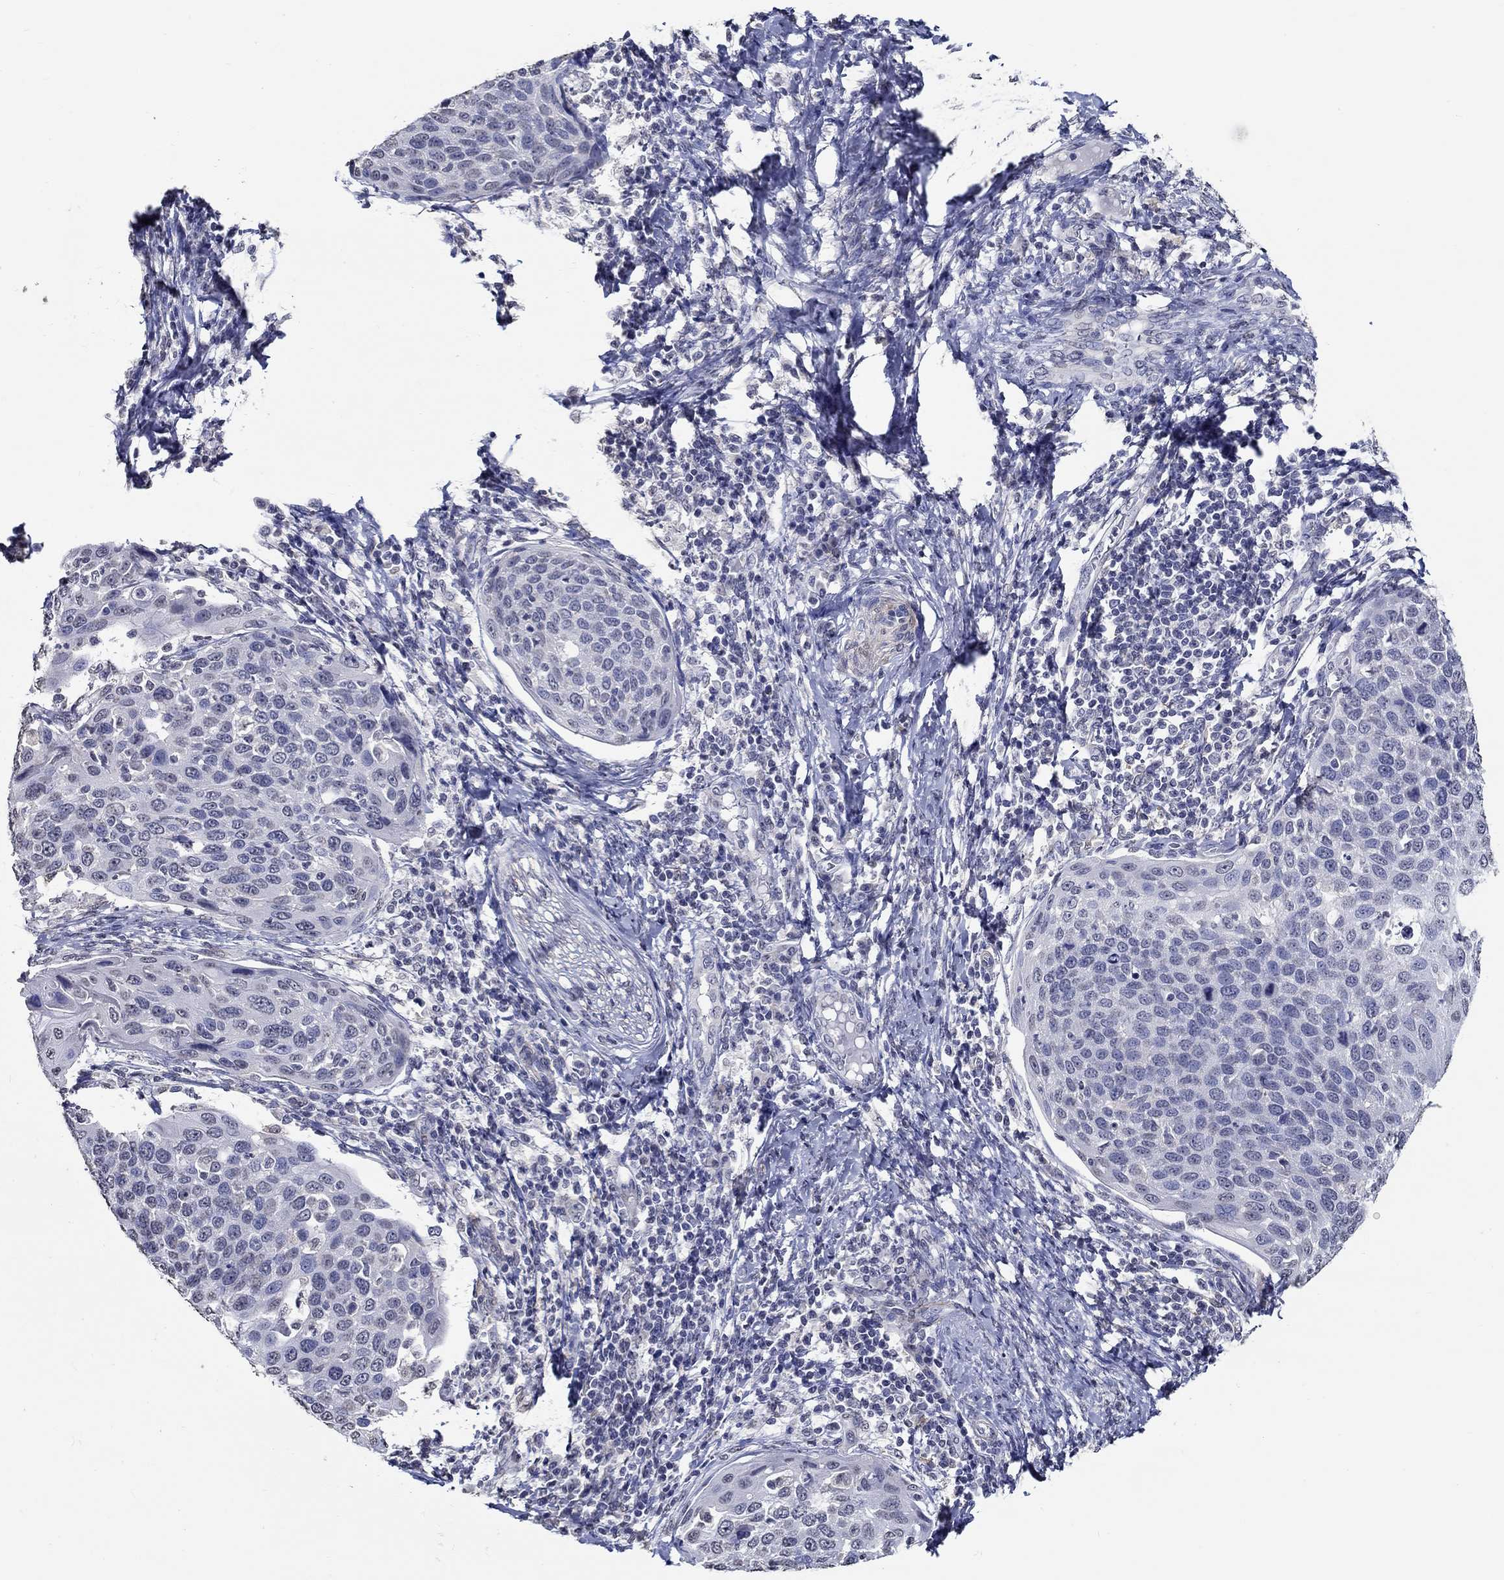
{"staining": {"intensity": "negative", "quantity": "none", "location": "none"}, "tissue": "cervical cancer", "cell_type": "Tumor cells", "image_type": "cancer", "snomed": [{"axis": "morphology", "description": "Squamous cell carcinoma, NOS"}, {"axis": "topography", "description": "Cervix"}], "caption": "An image of cervical cancer (squamous cell carcinoma) stained for a protein displays no brown staining in tumor cells.", "gene": "PDE1B", "patient": {"sex": "female", "age": 54}}